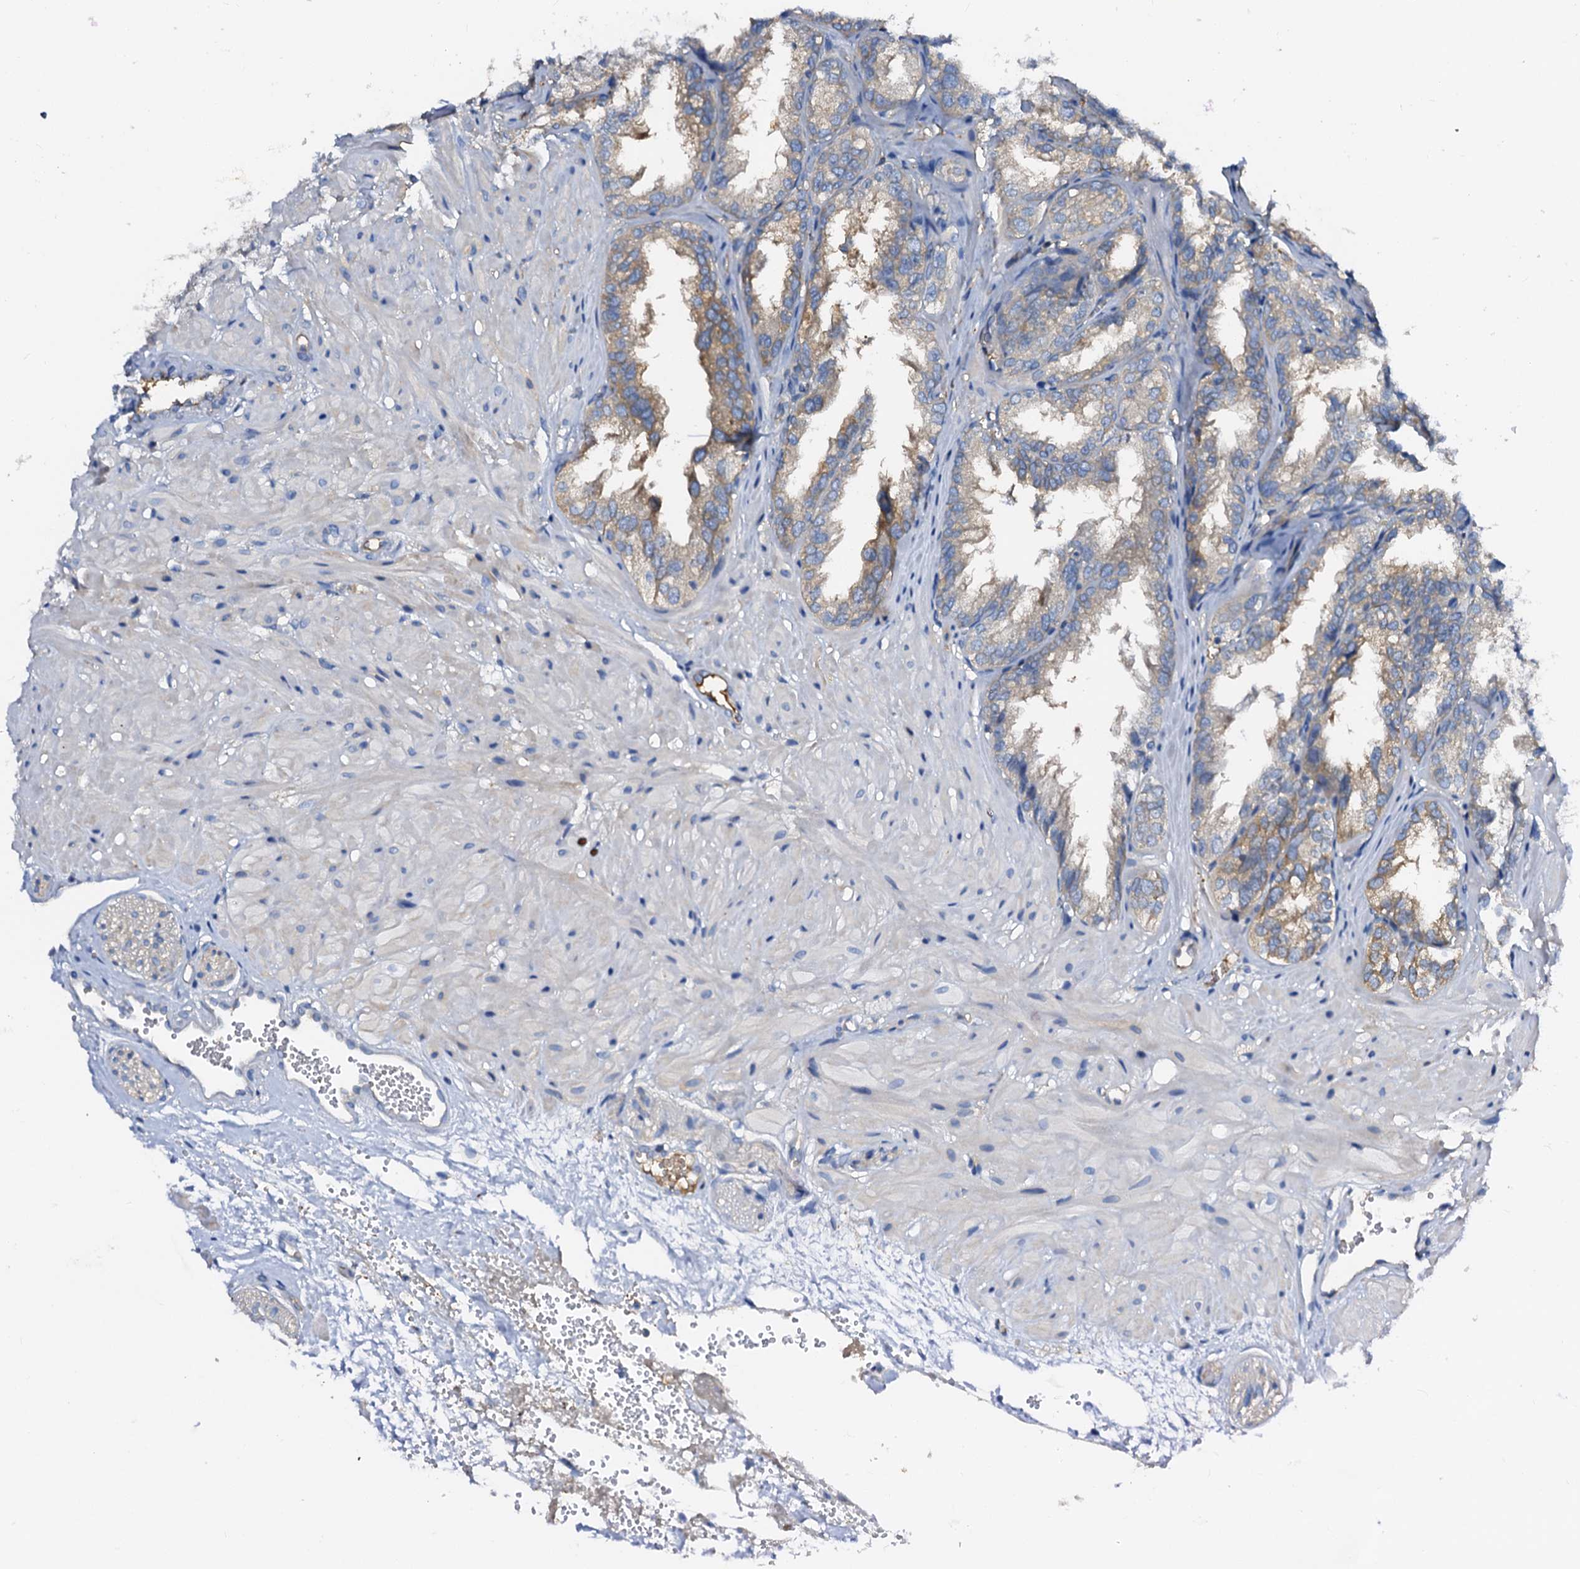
{"staining": {"intensity": "weak", "quantity": "25%-75%", "location": "cytoplasmic/membranous"}, "tissue": "seminal vesicle", "cell_type": "Glandular cells", "image_type": "normal", "snomed": [{"axis": "morphology", "description": "Normal tissue, NOS"}, {"axis": "topography", "description": "Prostate"}, {"axis": "topography", "description": "Seminal veicle"}], "caption": "IHC image of benign seminal vesicle stained for a protein (brown), which demonstrates low levels of weak cytoplasmic/membranous expression in about 25%-75% of glandular cells.", "gene": "CSKMT", "patient": {"sex": "male", "age": 51}}